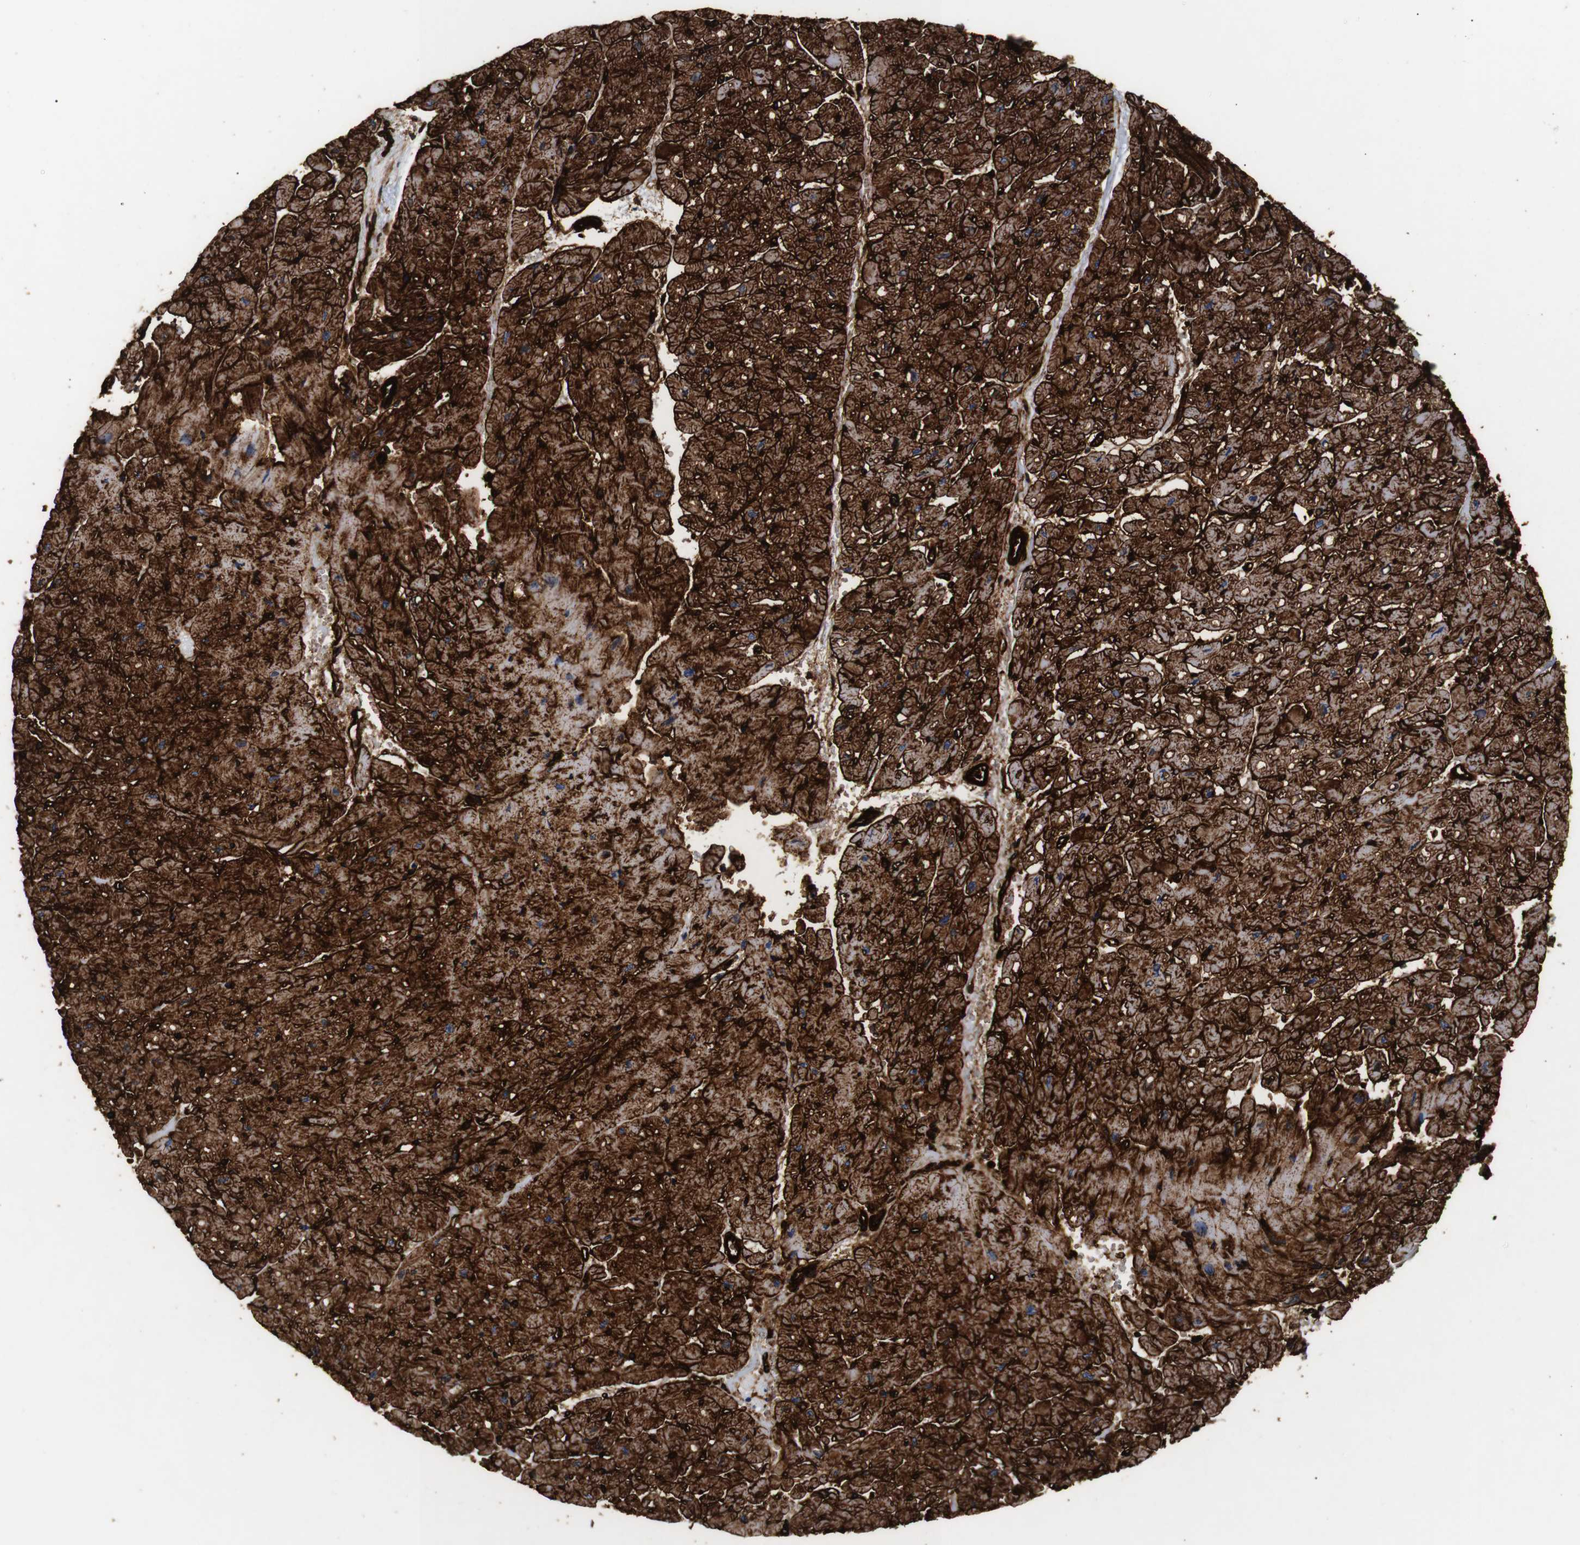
{"staining": {"intensity": "strong", "quantity": ">75%", "location": "cytoplasmic/membranous"}, "tissue": "heart muscle", "cell_type": "Cardiomyocytes", "image_type": "normal", "snomed": [{"axis": "morphology", "description": "Normal tissue, NOS"}, {"axis": "topography", "description": "Heart"}], "caption": "The micrograph exhibits a brown stain indicating the presence of a protein in the cytoplasmic/membranous of cardiomyocytes in heart muscle.", "gene": "CAV2", "patient": {"sex": "male", "age": 45}}